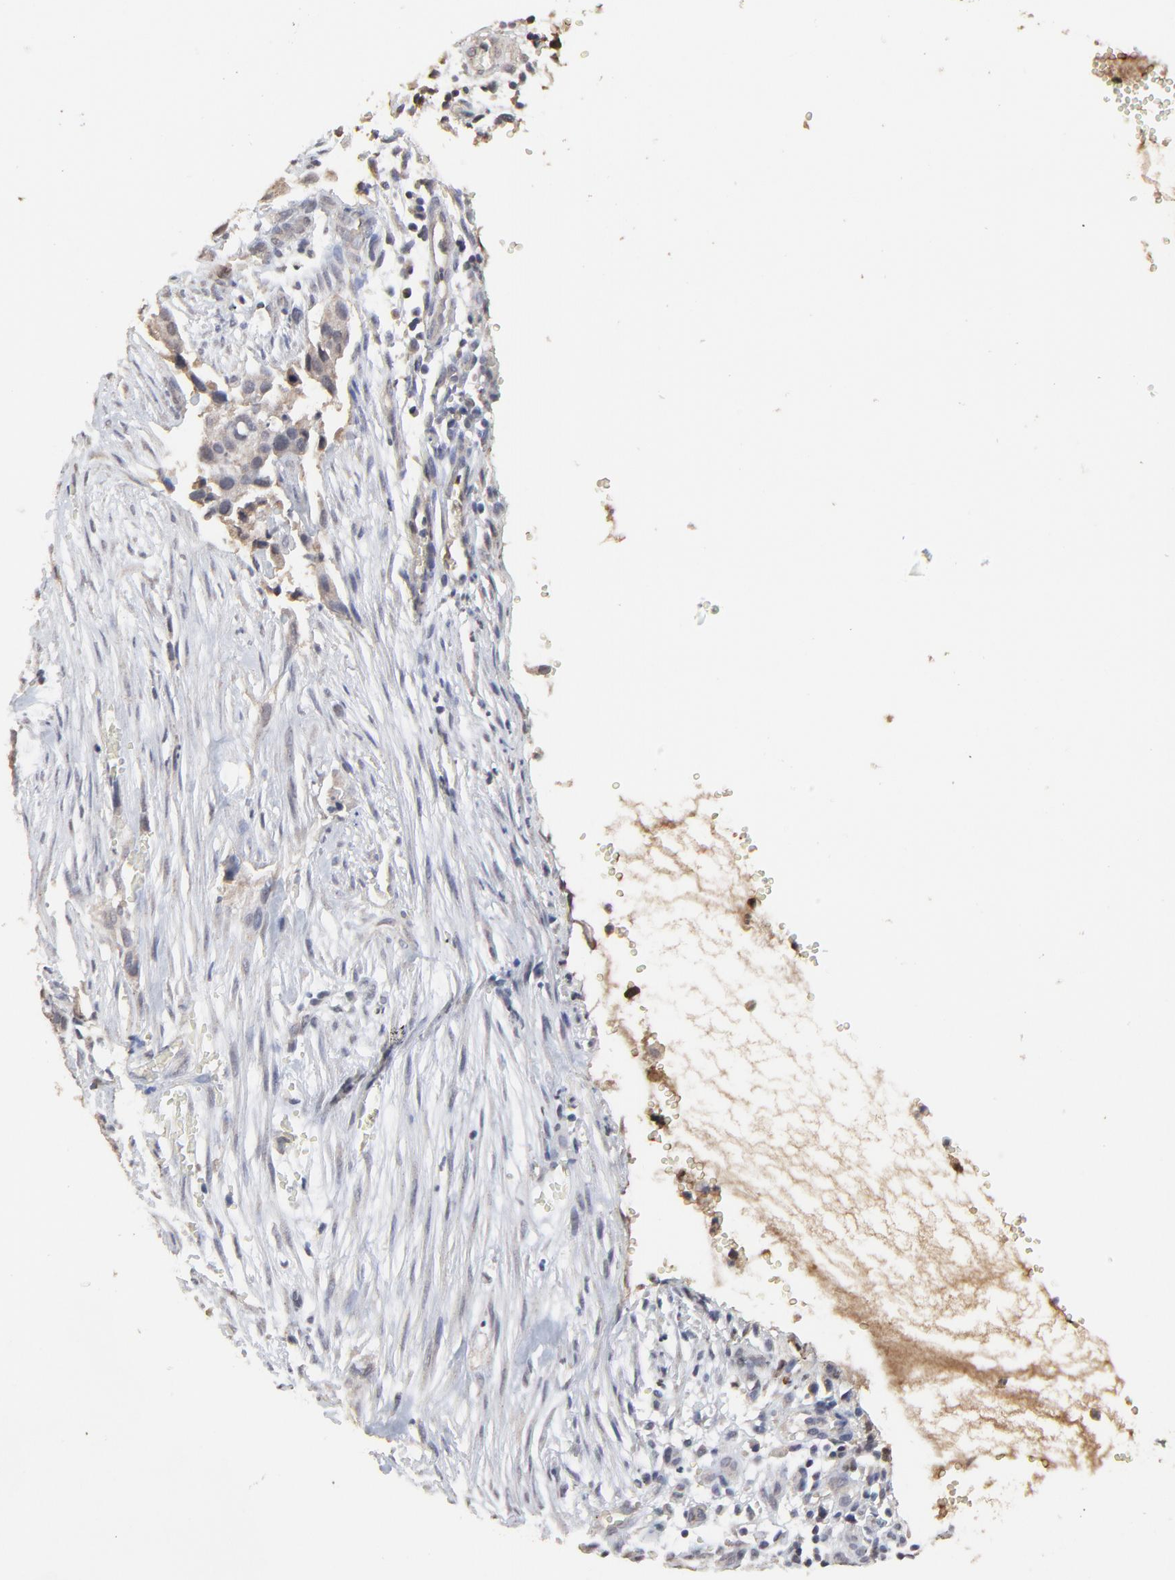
{"staining": {"intensity": "weak", "quantity": "<25%", "location": "cytoplasmic/membranous"}, "tissue": "cervical cancer", "cell_type": "Tumor cells", "image_type": "cancer", "snomed": [{"axis": "morphology", "description": "Normal tissue, NOS"}, {"axis": "morphology", "description": "Squamous cell carcinoma, NOS"}, {"axis": "topography", "description": "Cervix"}], "caption": "Tumor cells show no significant protein staining in squamous cell carcinoma (cervical).", "gene": "VPREB3", "patient": {"sex": "female", "age": 45}}